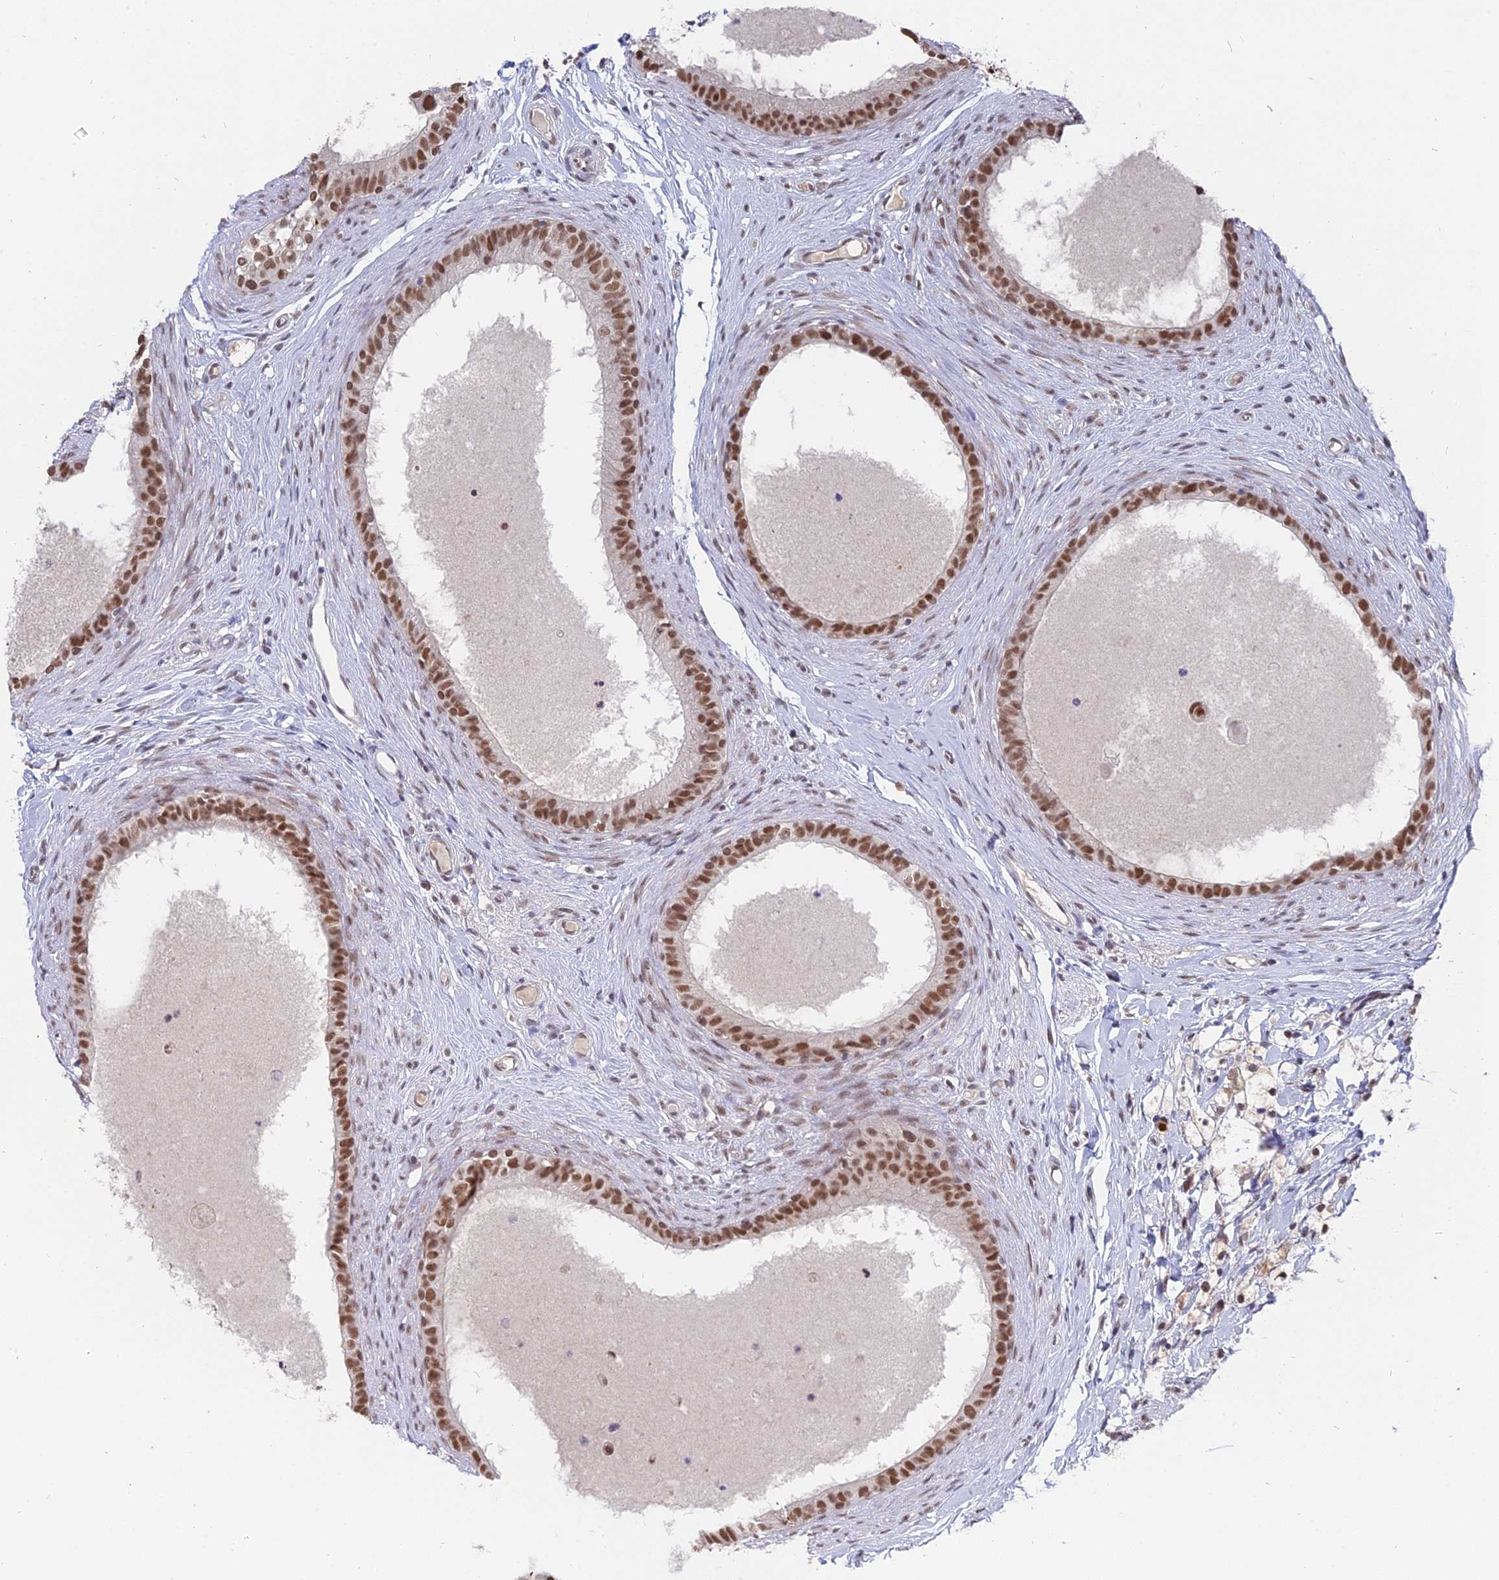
{"staining": {"intensity": "strong", "quantity": ">75%", "location": "nuclear"}, "tissue": "epididymis", "cell_type": "Glandular cells", "image_type": "normal", "snomed": [{"axis": "morphology", "description": "Normal tissue, NOS"}, {"axis": "topography", "description": "Epididymis"}], "caption": "This micrograph displays benign epididymis stained with IHC to label a protein in brown. The nuclear of glandular cells show strong positivity for the protein. Nuclei are counter-stained blue.", "gene": "NR1H3", "patient": {"sex": "male", "age": 80}}